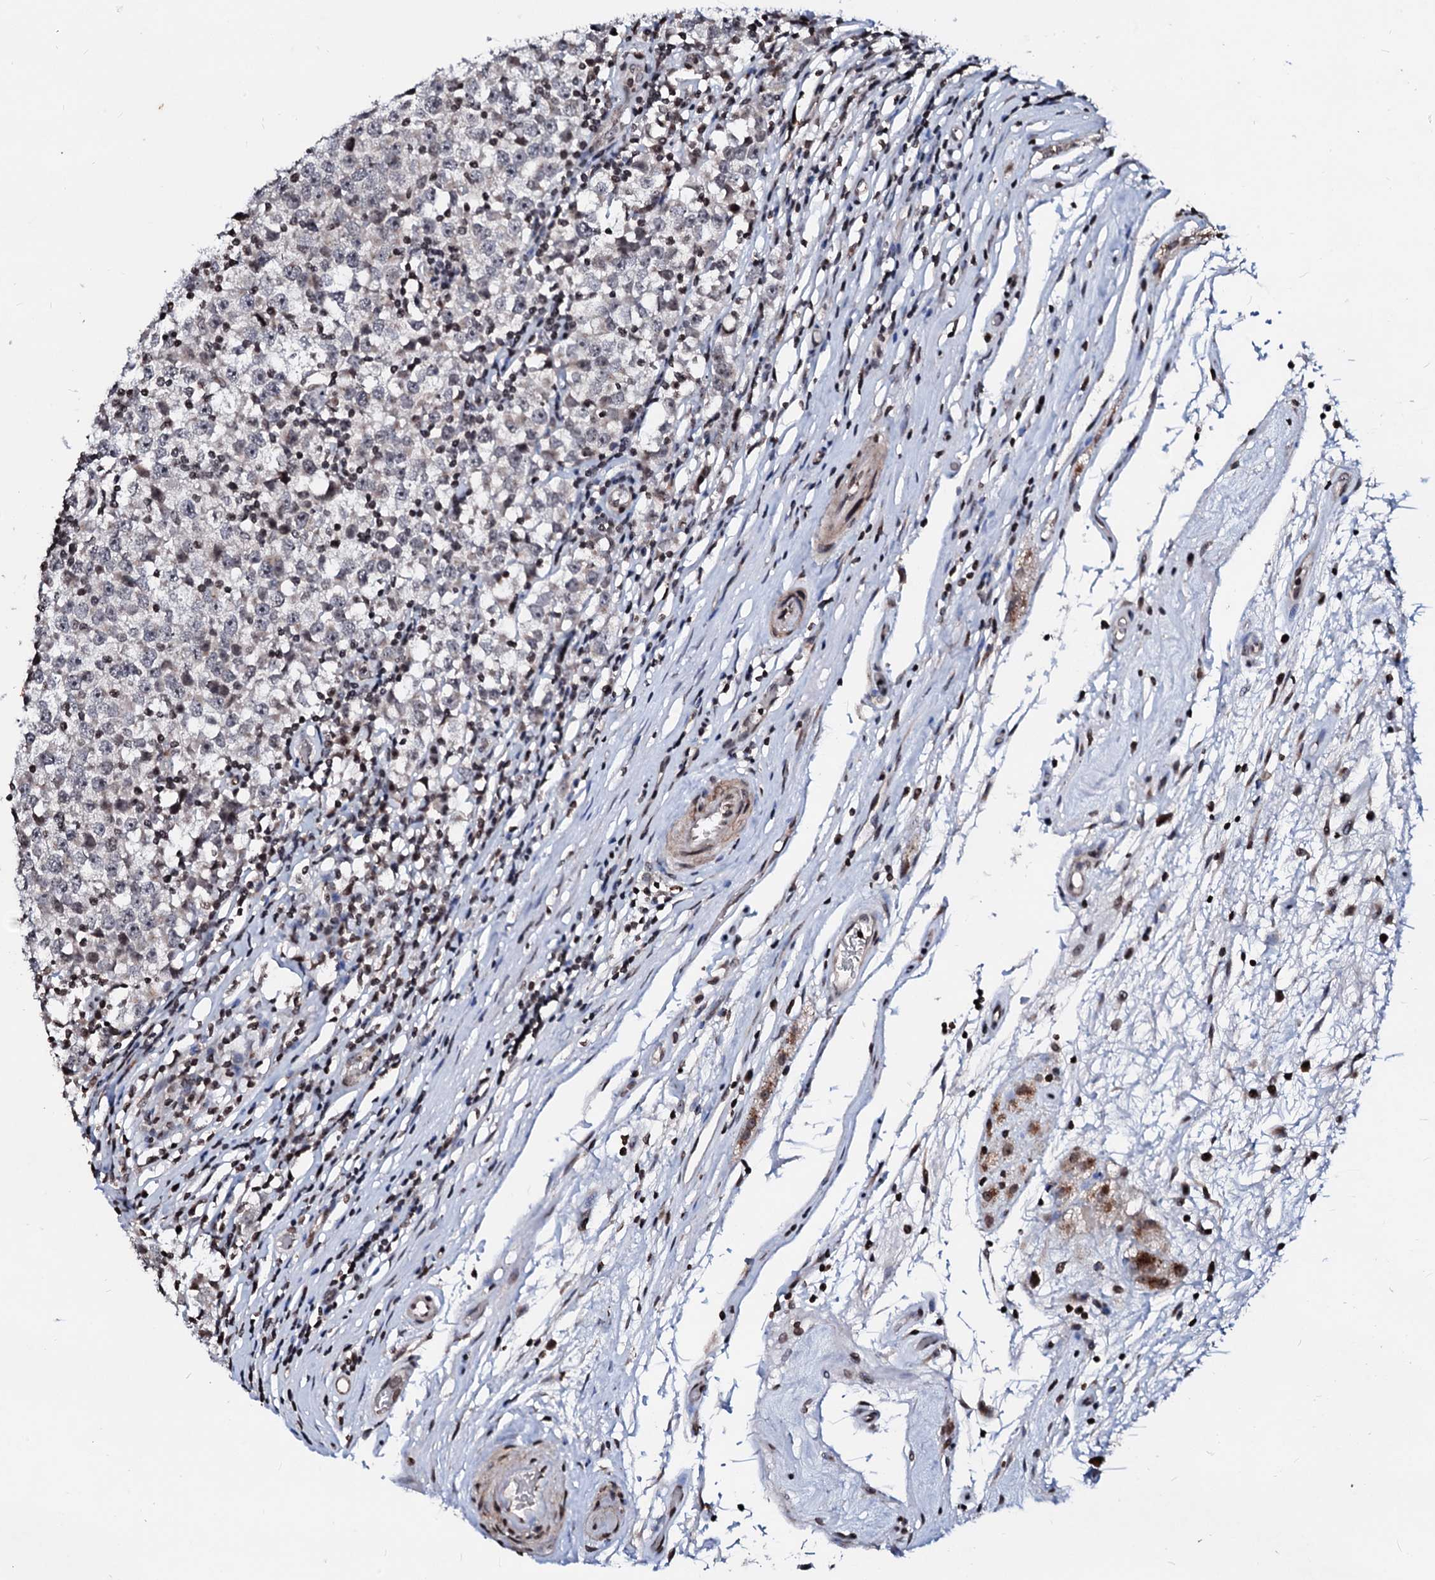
{"staining": {"intensity": "weak", "quantity": "<25%", "location": "nuclear"}, "tissue": "testis cancer", "cell_type": "Tumor cells", "image_type": "cancer", "snomed": [{"axis": "morphology", "description": "Seminoma, NOS"}, {"axis": "topography", "description": "Testis"}], "caption": "Testis cancer stained for a protein using immunohistochemistry exhibits no staining tumor cells.", "gene": "LSM11", "patient": {"sex": "male", "age": 65}}